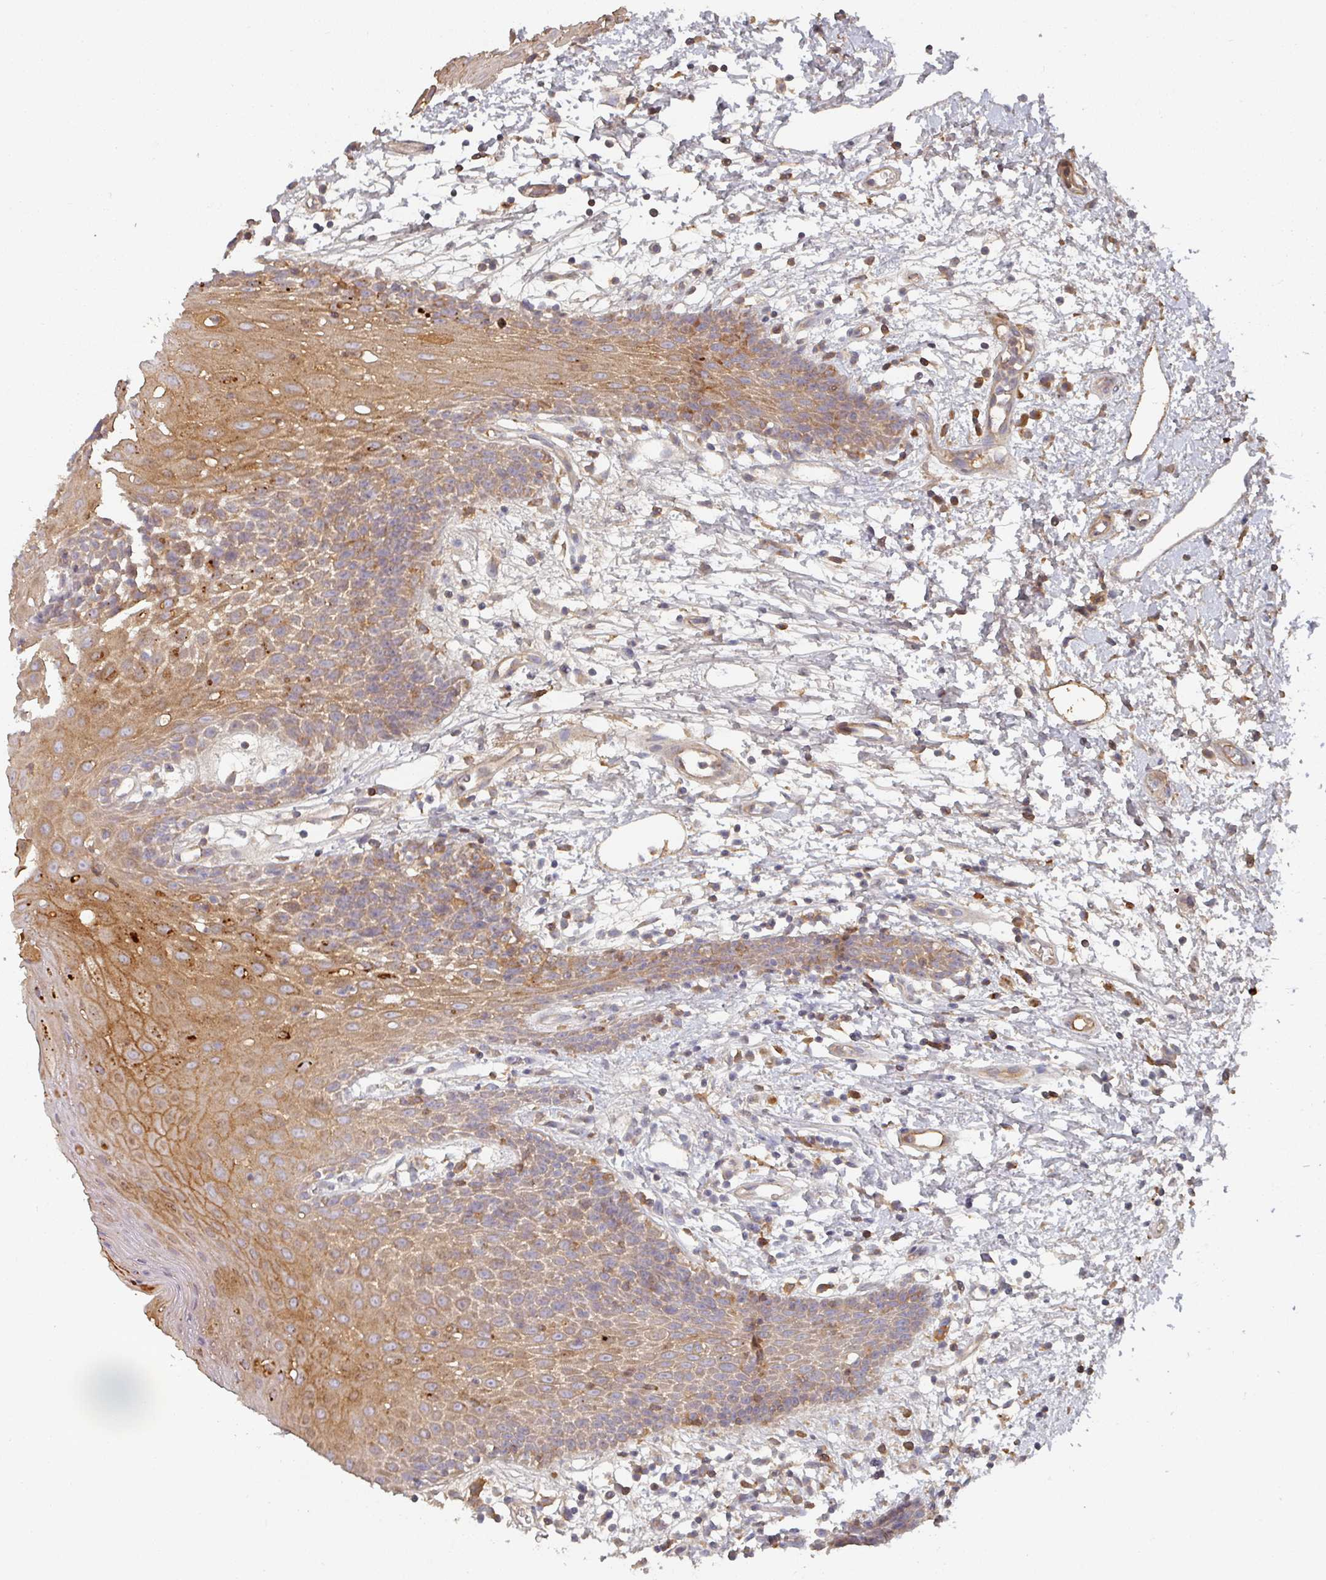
{"staining": {"intensity": "moderate", "quantity": ">75%", "location": "cytoplasmic/membranous"}, "tissue": "oral mucosa", "cell_type": "Squamous epithelial cells", "image_type": "normal", "snomed": [{"axis": "morphology", "description": "Normal tissue, NOS"}, {"axis": "topography", "description": "Oral tissue"}, {"axis": "topography", "description": "Tounge, NOS"}], "caption": "Immunohistochemical staining of unremarkable human oral mucosa exhibits medium levels of moderate cytoplasmic/membranous staining in approximately >75% of squamous epithelial cells.", "gene": "ENSG00000249773", "patient": {"sex": "female", "age": 59}}